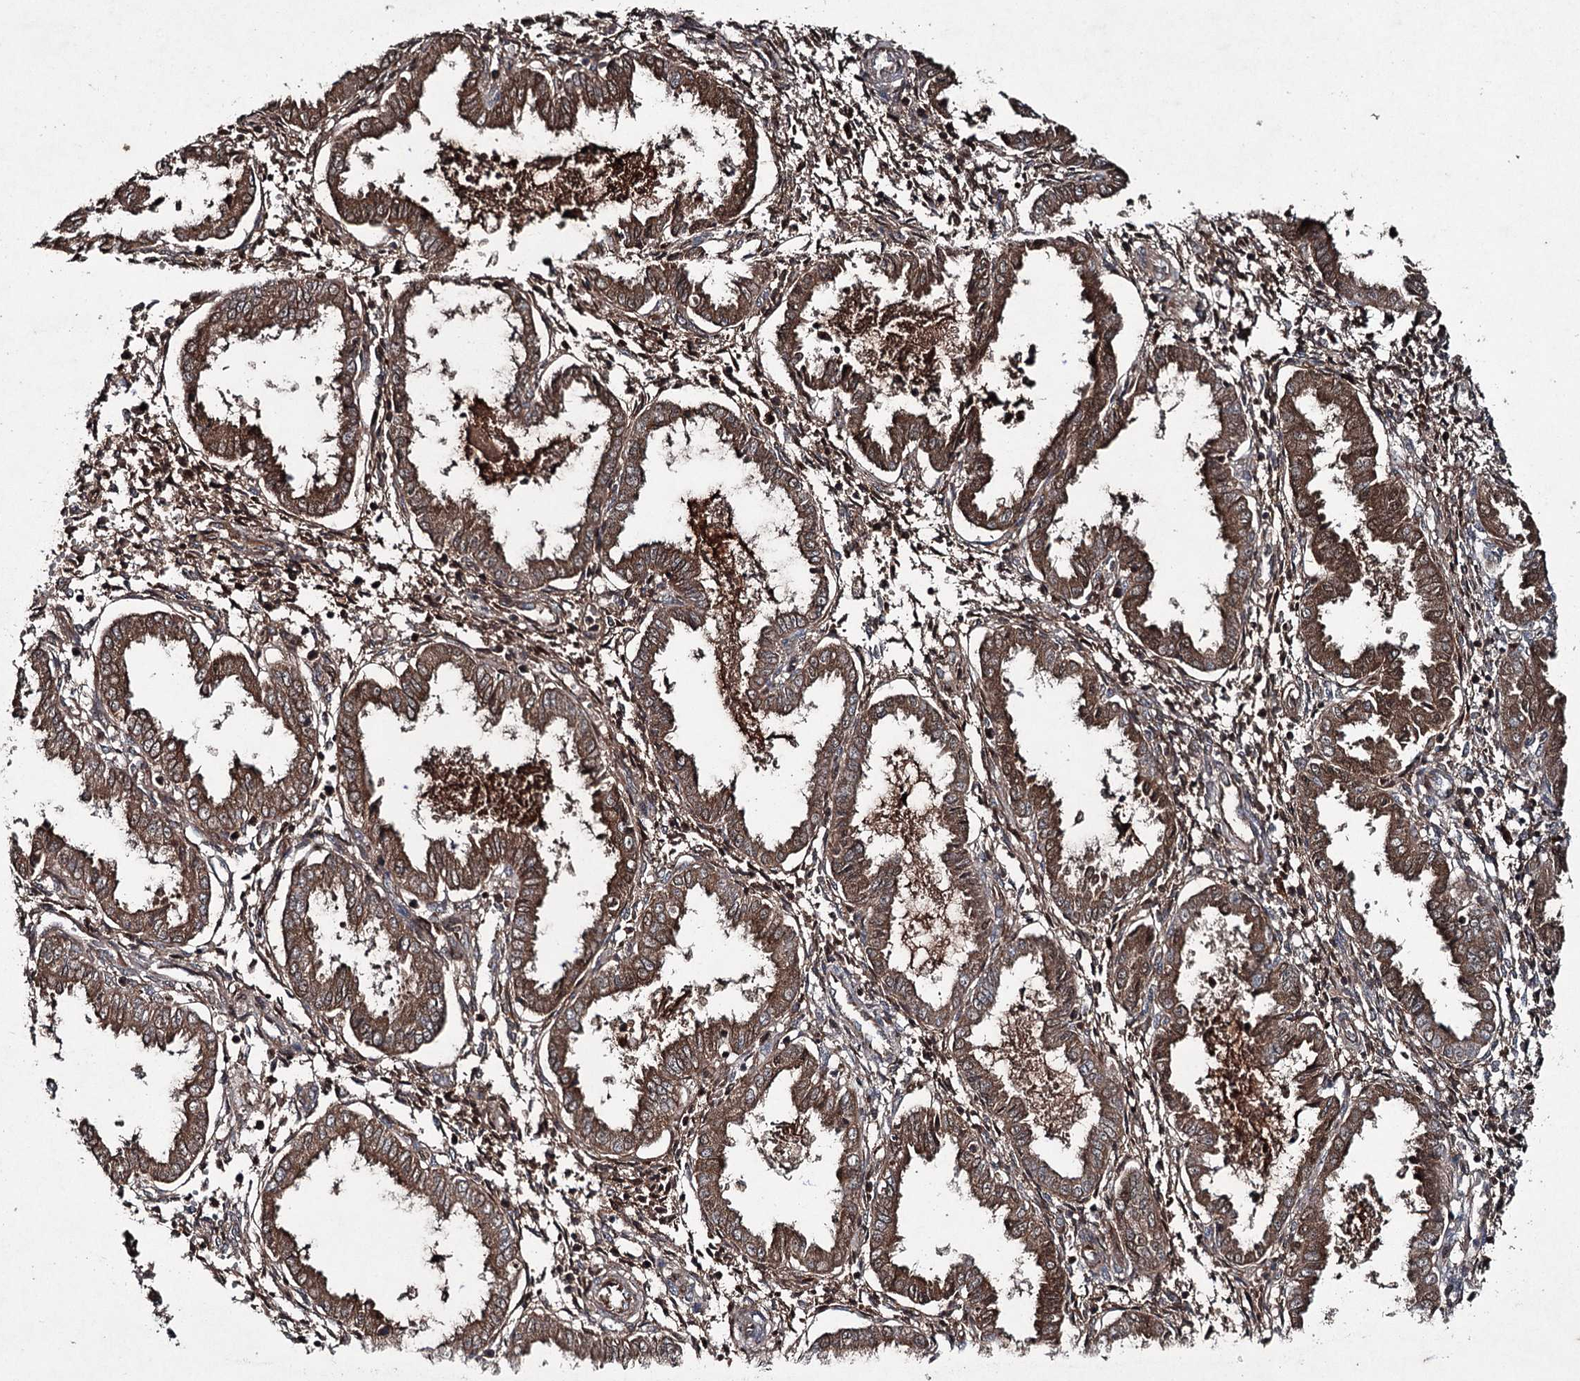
{"staining": {"intensity": "moderate", "quantity": ">75%", "location": "cytoplasmic/membranous"}, "tissue": "endometrium", "cell_type": "Cells in endometrial stroma", "image_type": "normal", "snomed": [{"axis": "morphology", "description": "Normal tissue, NOS"}, {"axis": "topography", "description": "Endometrium"}], "caption": "Immunohistochemistry image of benign endometrium: endometrium stained using immunohistochemistry displays medium levels of moderate protein expression localized specifically in the cytoplasmic/membranous of cells in endometrial stroma, appearing as a cytoplasmic/membranous brown color.", "gene": "PGLYRP2", "patient": {"sex": "female", "age": 33}}